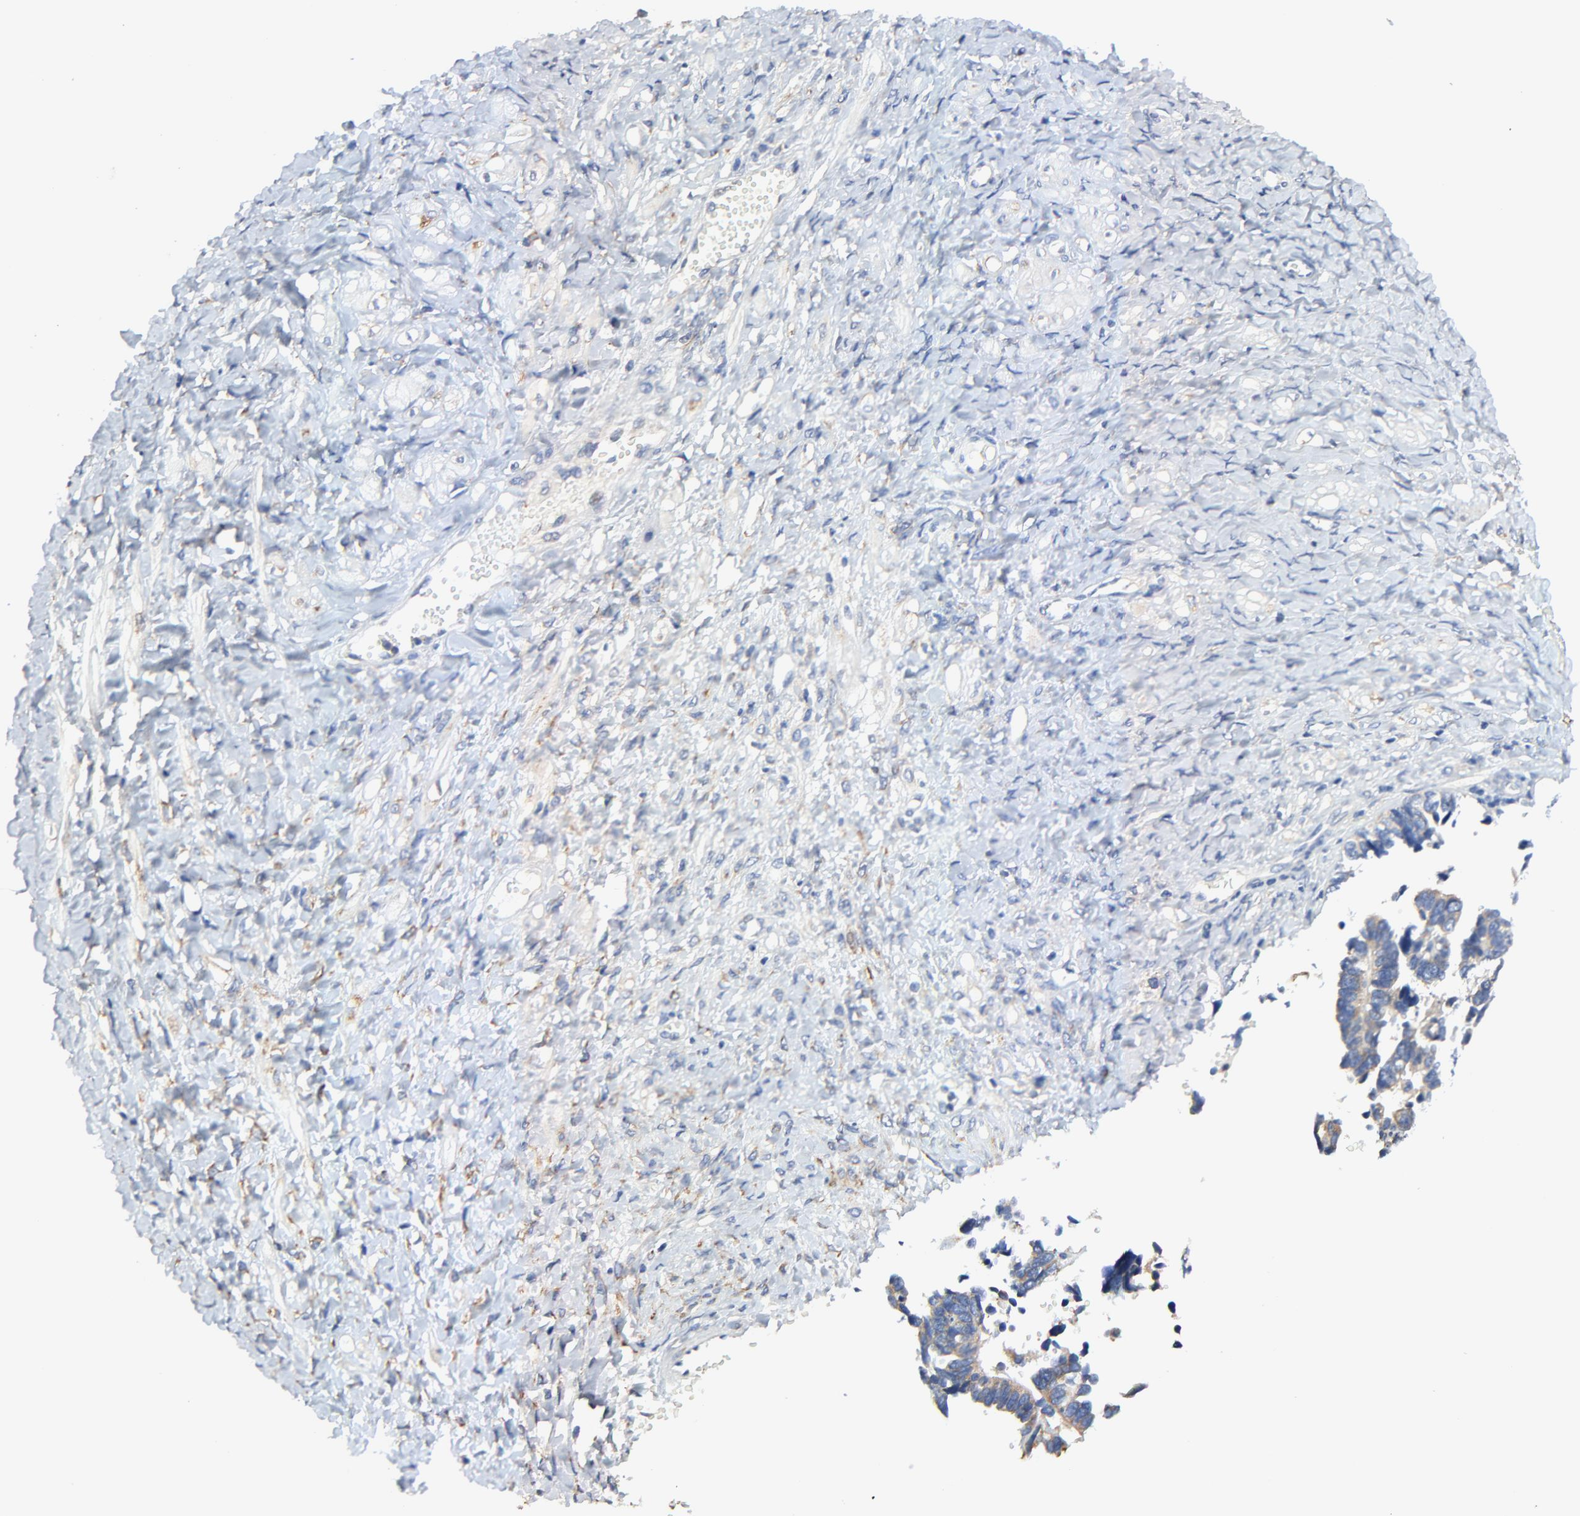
{"staining": {"intensity": "weak", "quantity": "25%-75%", "location": "cytoplasmic/membranous"}, "tissue": "ovarian cancer", "cell_type": "Tumor cells", "image_type": "cancer", "snomed": [{"axis": "morphology", "description": "Cystadenocarcinoma, serous, NOS"}, {"axis": "topography", "description": "Ovary"}], "caption": "This histopathology image reveals serous cystadenocarcinoma (ovarian) stained with immunohistochemistry (IHC) to label a protein in brown. The cytoplasmic/membranous of tumor cells show weak positivity for the protein. Nuclei are counter-stained blue.", "gene": "VAV2", "patient": {"sex": "female", "age": 77}}